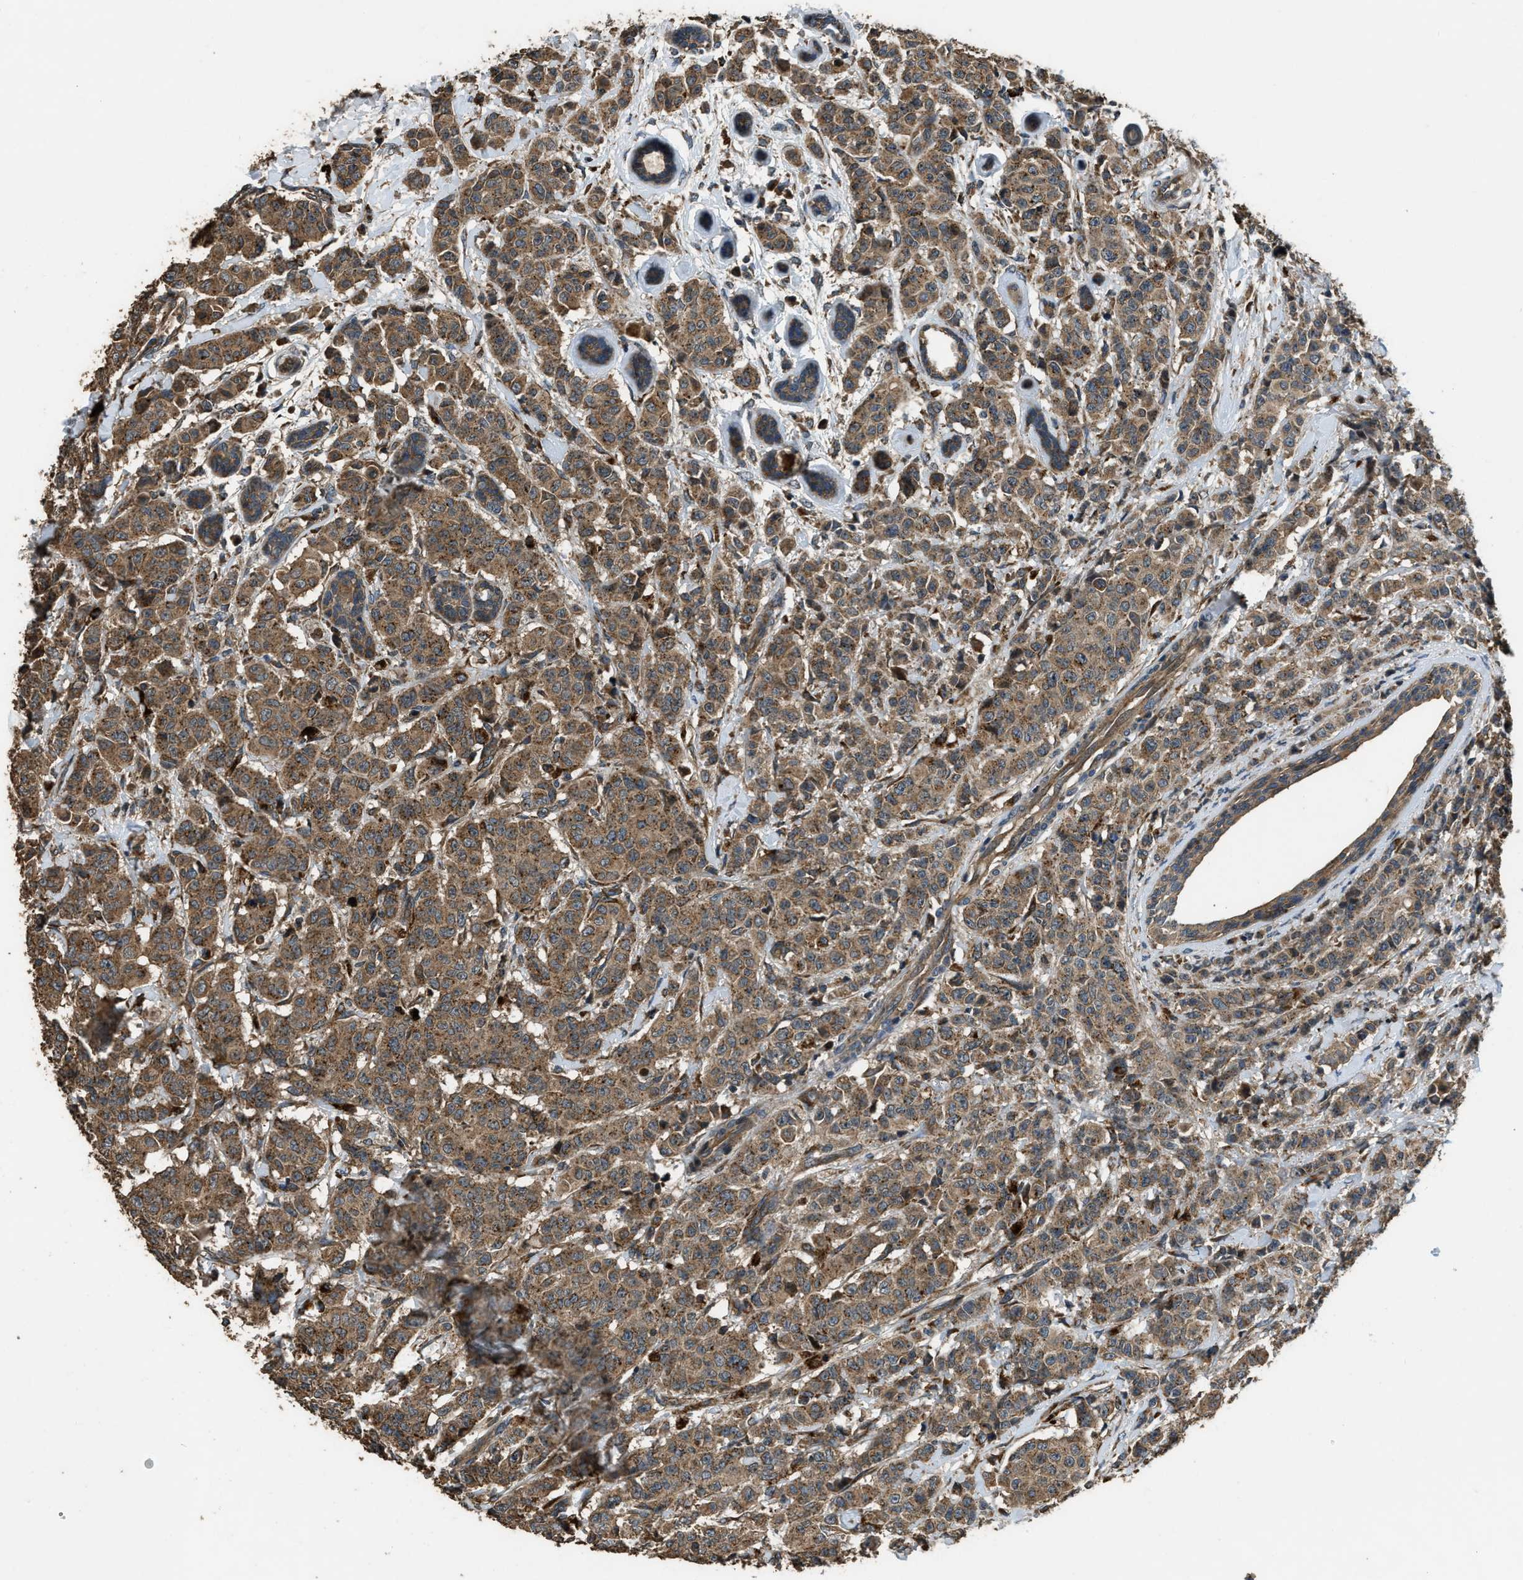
{"staining": {"intensity": "moderate", "quantity": ">75%", "location": "cytoplasmic/membranous"}, "tissue": "breast cancer", "cell_type": "Tumor cells", "image_type": "cancer", "snomed": [{"axis": "morphology", "description": "Normal tissue, NOS"}, {"axis": "morphology", "description": "Duct carcinoma"}, {"axis": "topography", "description": "Breast"}], "caption": "Breast cancer was stained to show a protein in brown. There is medium levels of moderate cytoplasmic/membranous staining in approximately >75% of tumor cells.", "gene": "GGH", "patient": {"sex": "female", "age": 40}}